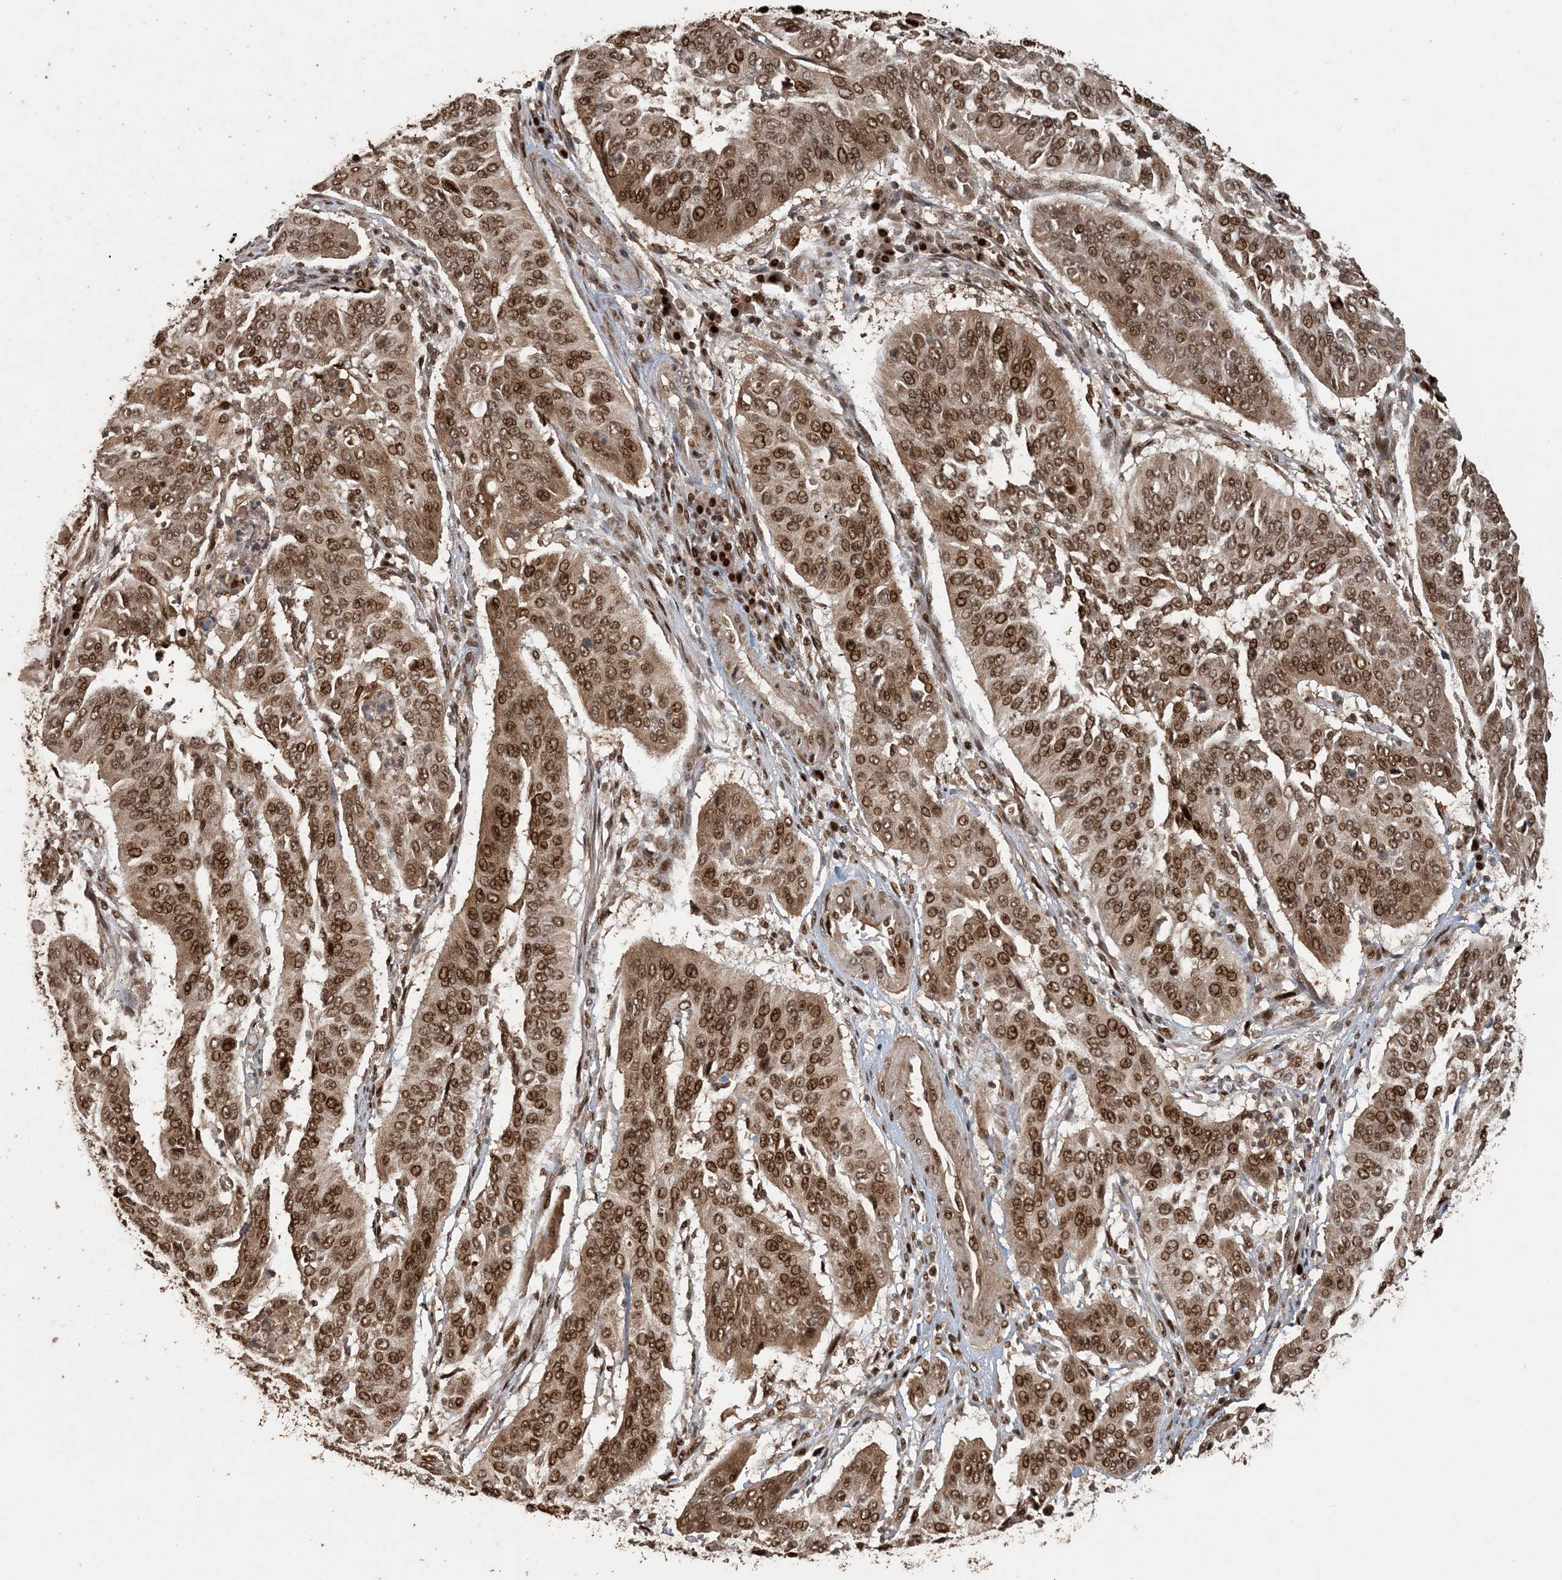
{"staining": {"intensity": "strong", "quantity": ">75%", "location": "cytoplasmic/membranous,nuclear"}, "tissue": "cervical cancer", "cell_type": "Tumor cells", "image_type": "cancer", "snomed": [{"axis": "morphology", "description": "Normal tissue, NOS"}, {"axis": "morphology", "description": "Squamous cell carcinoma, NOS"}, {"axis": "topography", "description": "Cervix"}], "caption": "Protein expression analysis of squamous cell carcinoma (cervical) displays strong cytoplasmic/membranous and nuclear positivity in about >75% of tumor cells. (DAB (3,3'-diaminobenzidine) IHC with brightfield microscopy, high magnification).", "gene": "ATP13A2", "patient": {"sex": "female", "age": 39}}